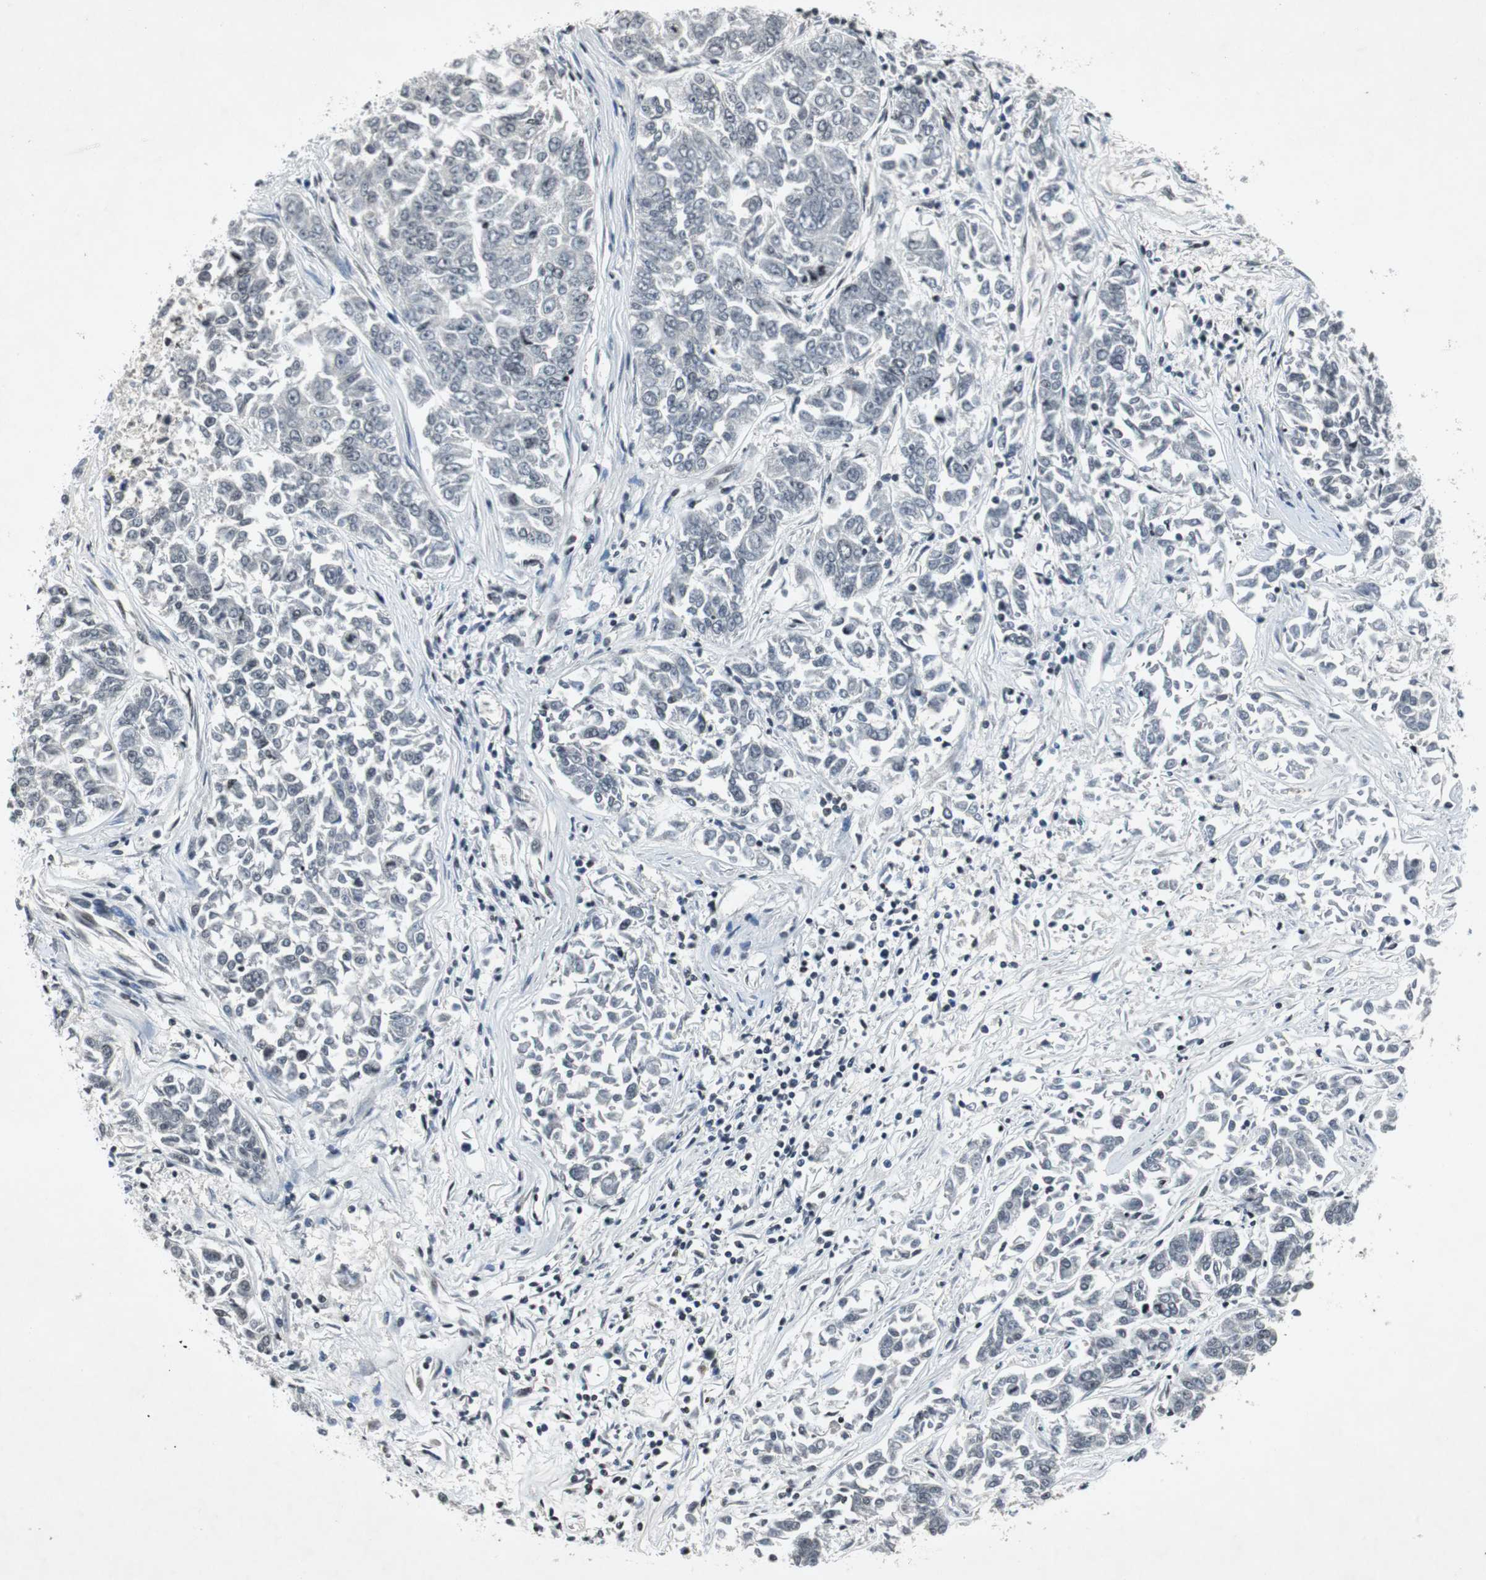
{"staining": {"intensity": "negative", "quantity": "none", "location": "none"}, "tissue": "lung cancer", "cell_type": "Tumor cells", "image_type": "cancer", "snomed": [{"axis": "morphology", "description": "Adenocarcinoma, NOS"}, {"axis": "topography", "description": "Lung"}], "caption": "An IHC micrograph of adenocarcinoma (lung) is shown. There is no staining in tumor cells of adenocarcinoma (lung).", "gene": "SMAD1", "patient": {"sex": "male", "age": 84}}